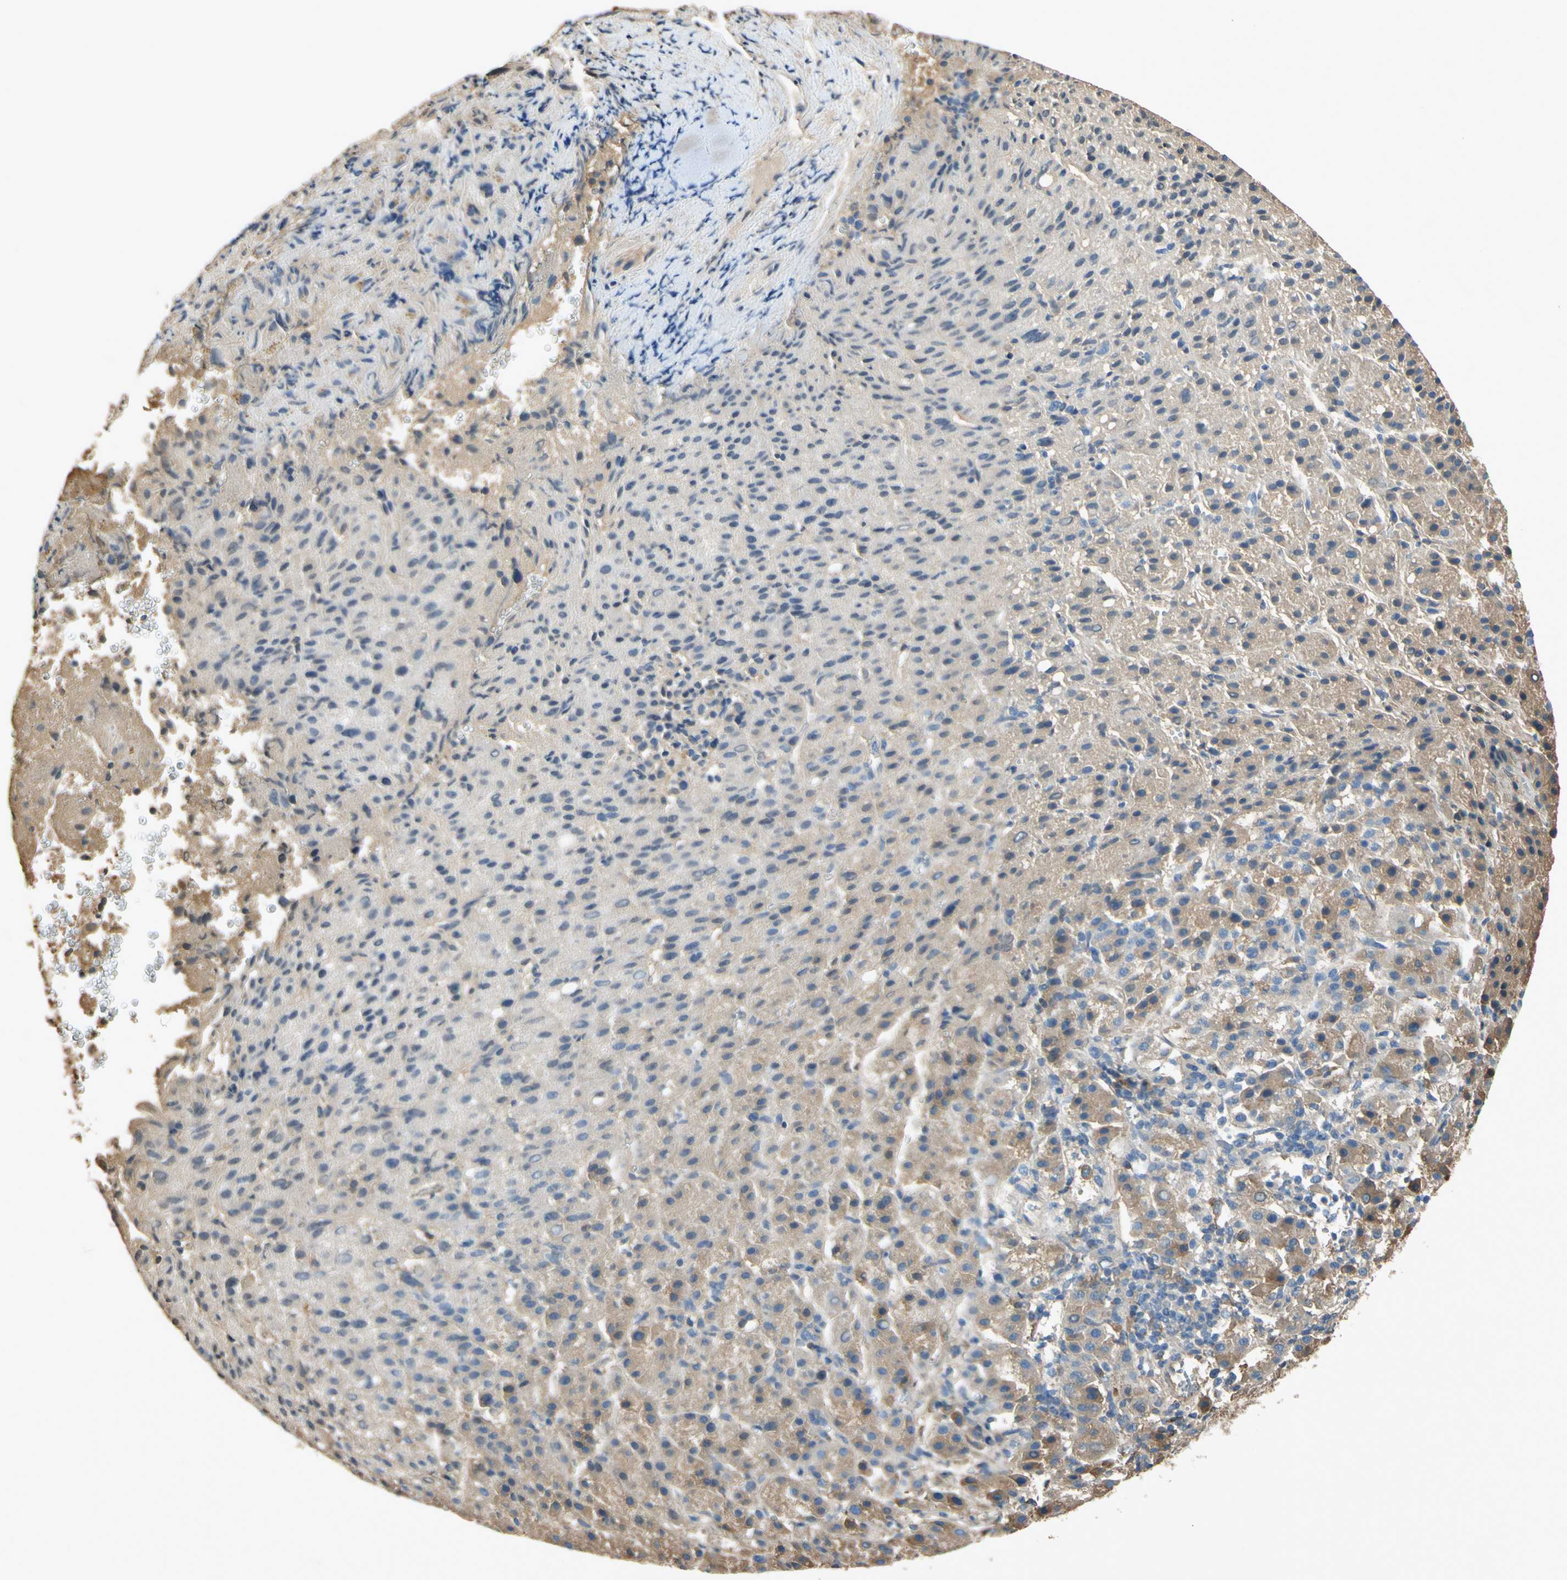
{"staining": {"intensity": "moderate", "quantity": "25%-75%", "location": "cytoplasmic/membranous"}, "tissue": "liver cancer", "cell_type": "Tumor cells", "image_type": "cancer", "snomed": [{"axis": "morphology", "description": "Carcinoma, Hepatocellular, NOS"}, {"axis": "topography", "description": "Liver"}], "caption": "A photomicrograph showing moderate cytoplasmic/membranous positivity in about 25%-75% of tumor cells in liver cancer (hepatocellular carcinoma), as visualized by brown immunohistochemical staining.", "gene": "TIMP2", "patient": {"sex": "female", "age": 58}}